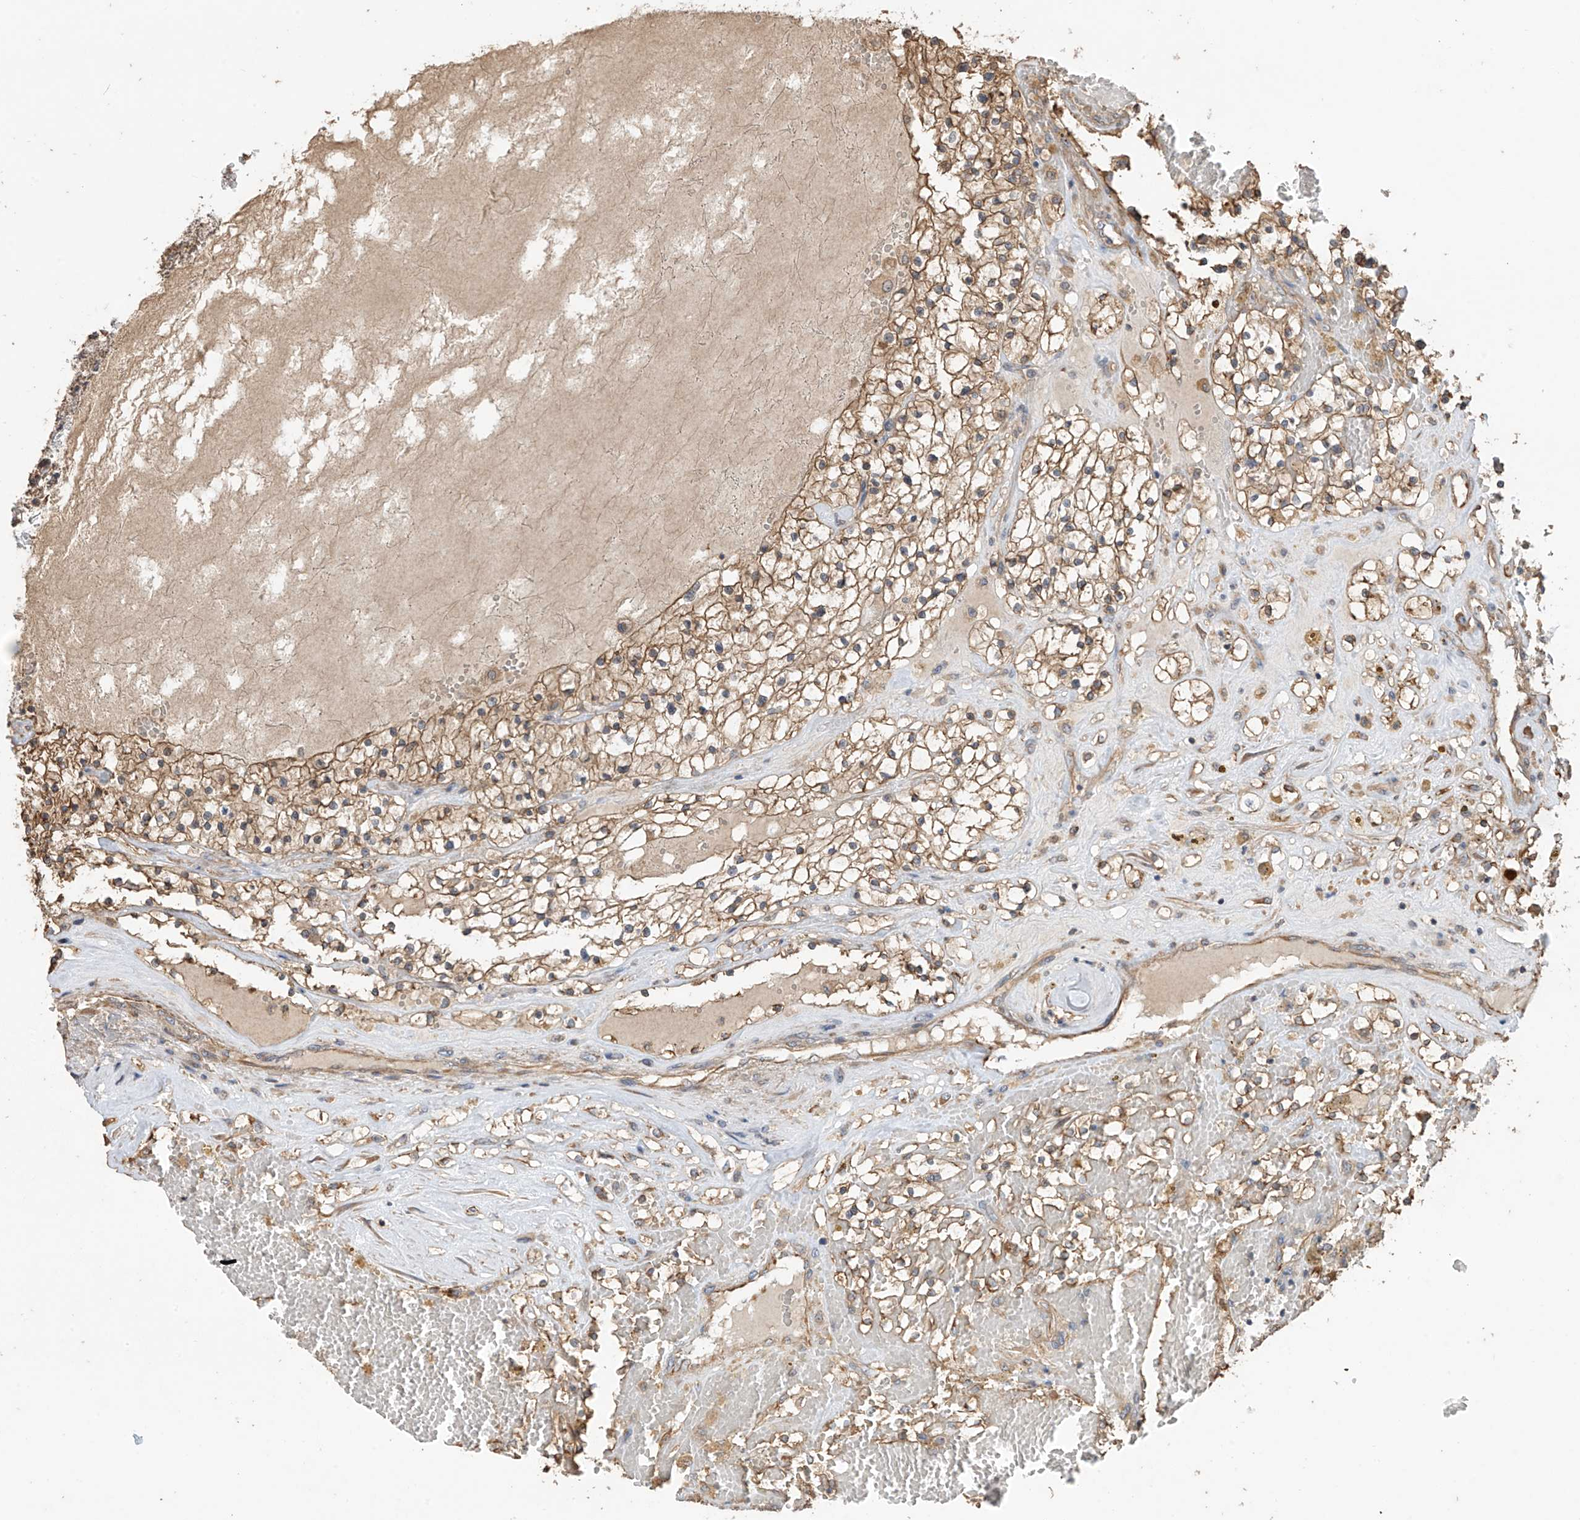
{"staining": {"intensity": "moderate", "quantity": ">75%", "location": "cytoplasmic/membranous"}, "tissue": "renal cancer", "cell_type": "Tumor cells", "image_type": "cancer", "snomed": [{"axis": "morphology", "description": "Normal tissue, NOS"}, {"axis": "morphology", "description": "Adenocarcinoma, NOS"}, {"axis": "topography", "description": "Kidney"}], "caption": "A brown stain shows moderate cytoplasmic/membranous positivity of a protein in human renal cancer tumor cells.", "gene": "AGBL5", "patient": {"sex": "male", "age": 68}}